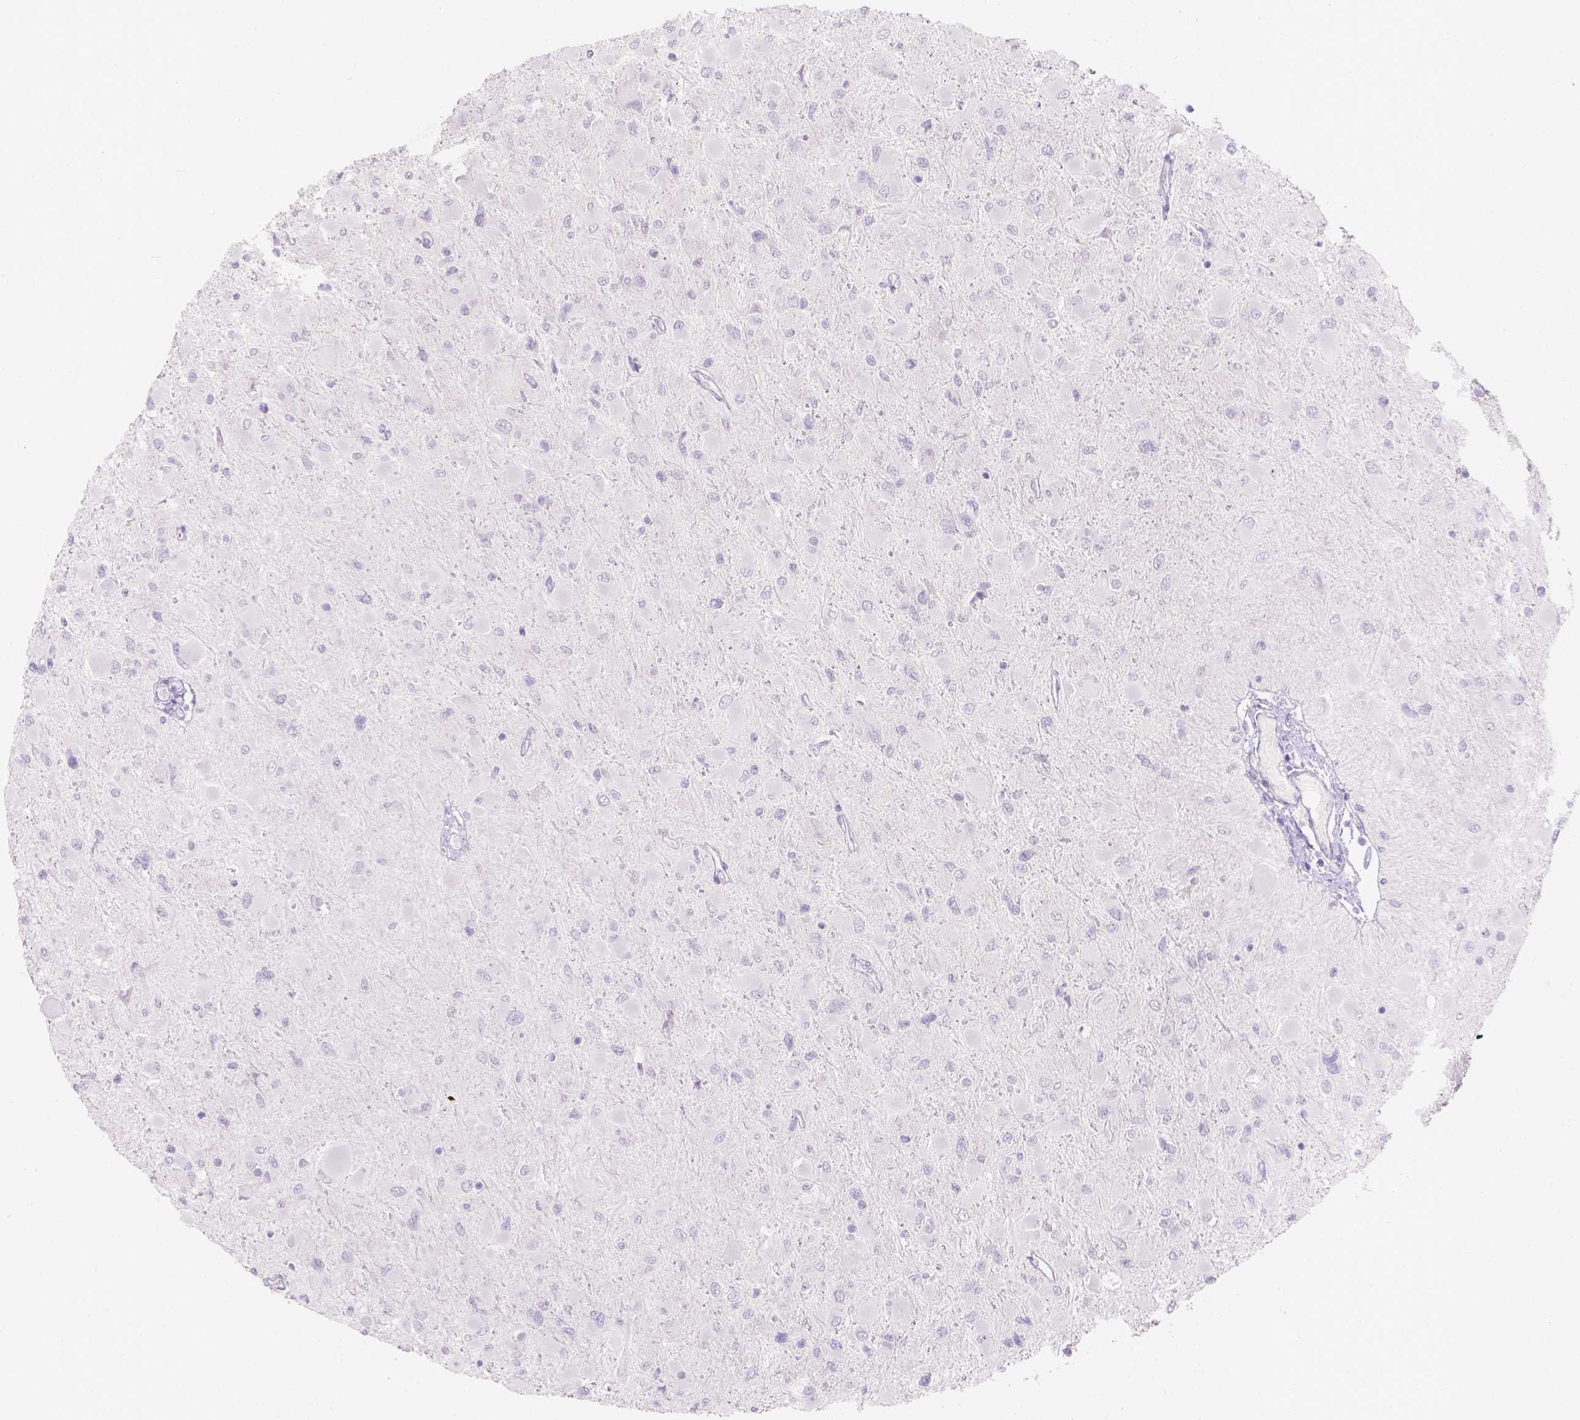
{"staining": {"intensity": "negative", "quantity": "none", "location": "none"}, "tissue": "glioma", "cell_type": "Tumor cells", "image_type": "cancer", "snomed": [{"axis": "morphology", "description": "Glioma, malignant, High grade"}, {"axis": "topography", "description": "Cerebral cortex"}], "caption": "A high-resolution histopathology image shows immunohistochemistry (IHC) staining of glioma, which reveals no significant staining in tumor cells. (DAB (3,3'-diaminobenzidine) immunohistochemistry with hematoxylin counter stain).", "gene": "HTN3", "patient": {"sex": "female", "age": 36}}